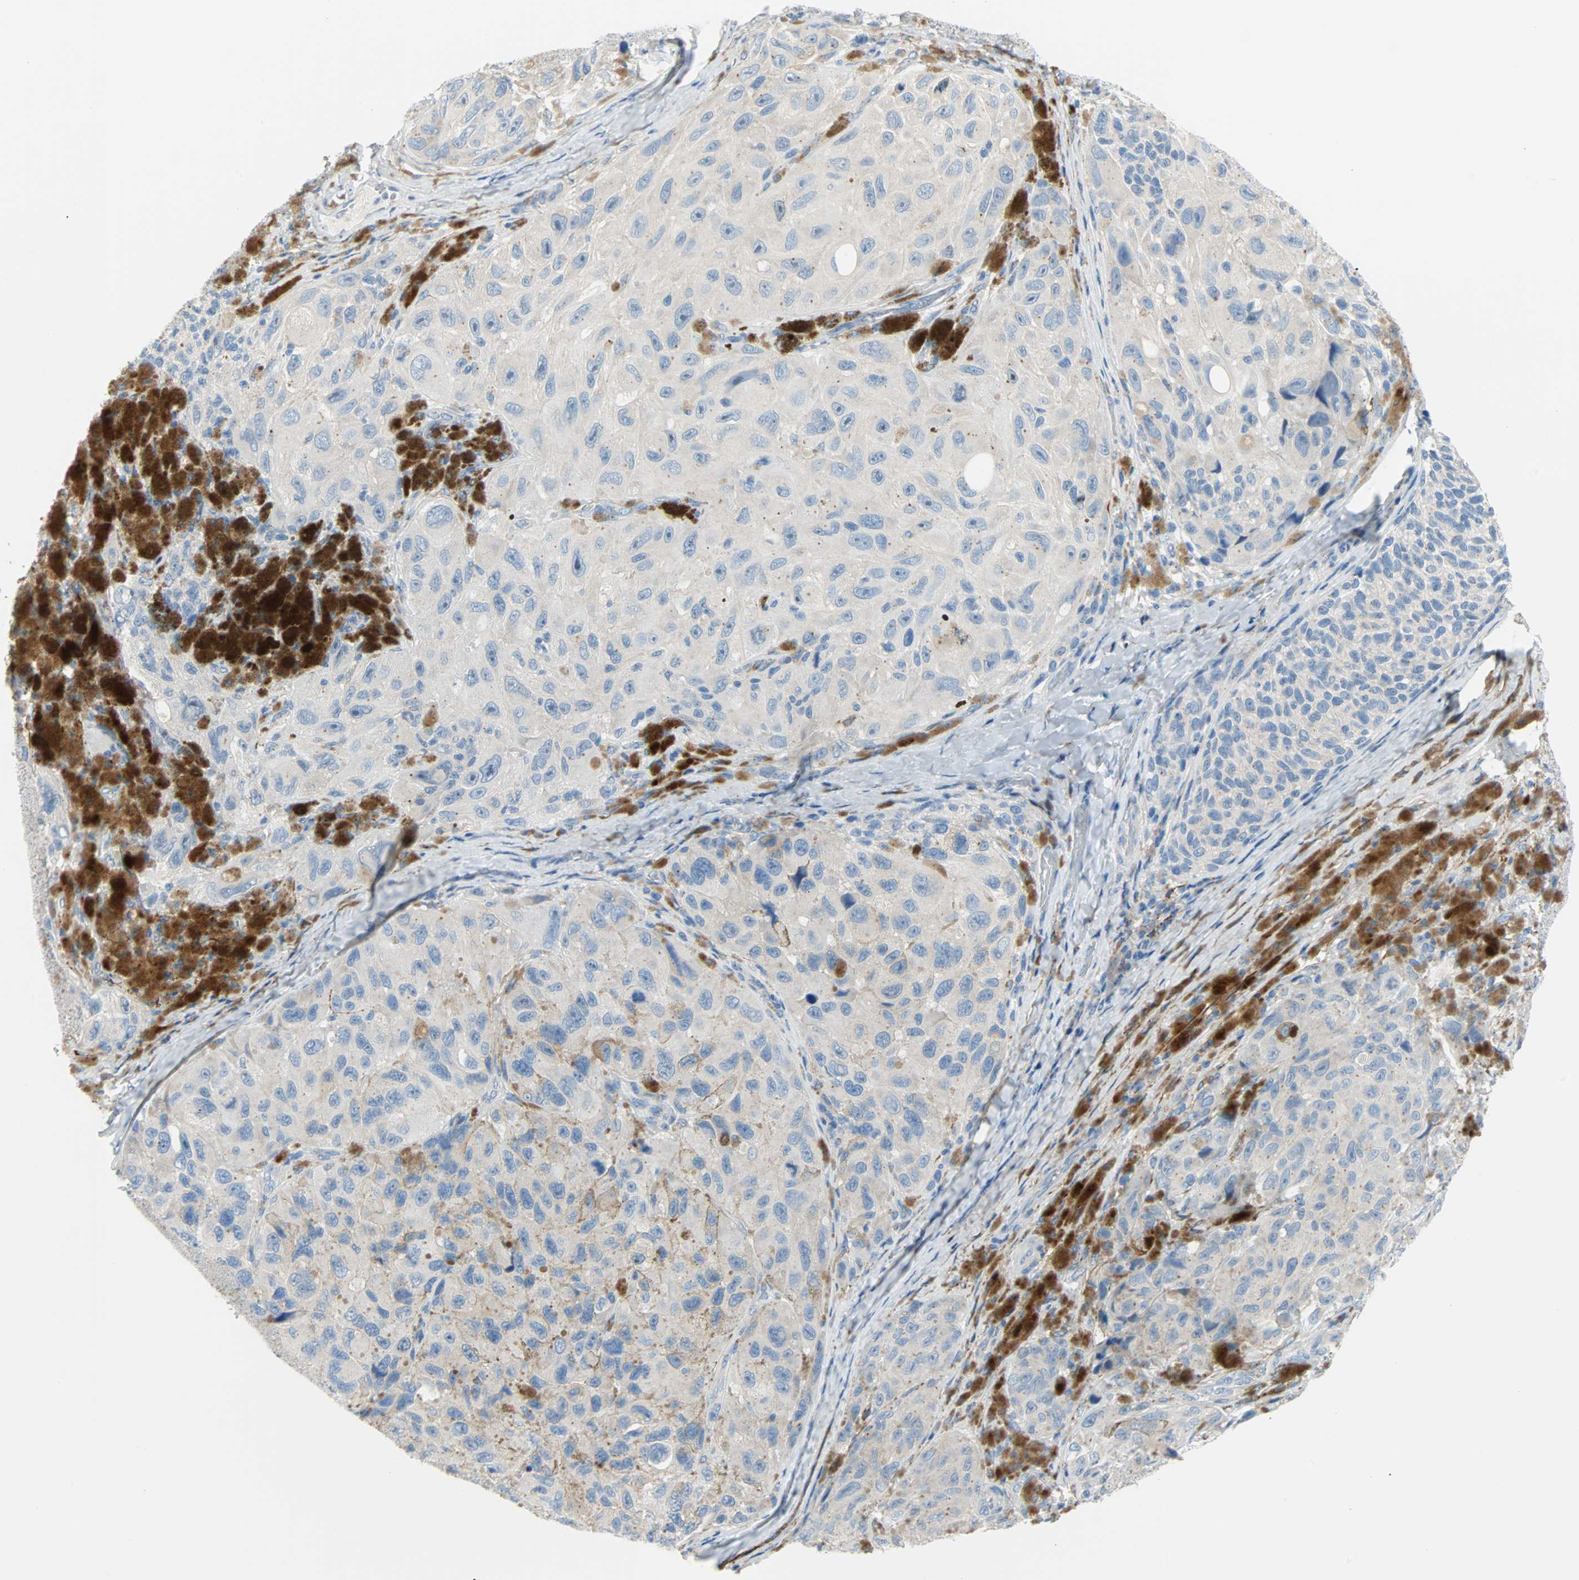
{"staining": {"intensity": "negative", "quantity": "none", "location": "none"}, "tissue": "melanoma", "cell_type": "Tumor cells", "image_type": "cancer", "snomed": [{"axis": "morphology", "description": "Malignant melanoma, NOS"}, {"axis": "topography", "description": "Skin"}], "caption": "Melanoma was stained to show a protein in brown. There is no significant staining in tumor cells.", "gene": "PDPN", "patient": {"sex": "female", "age": 73}}